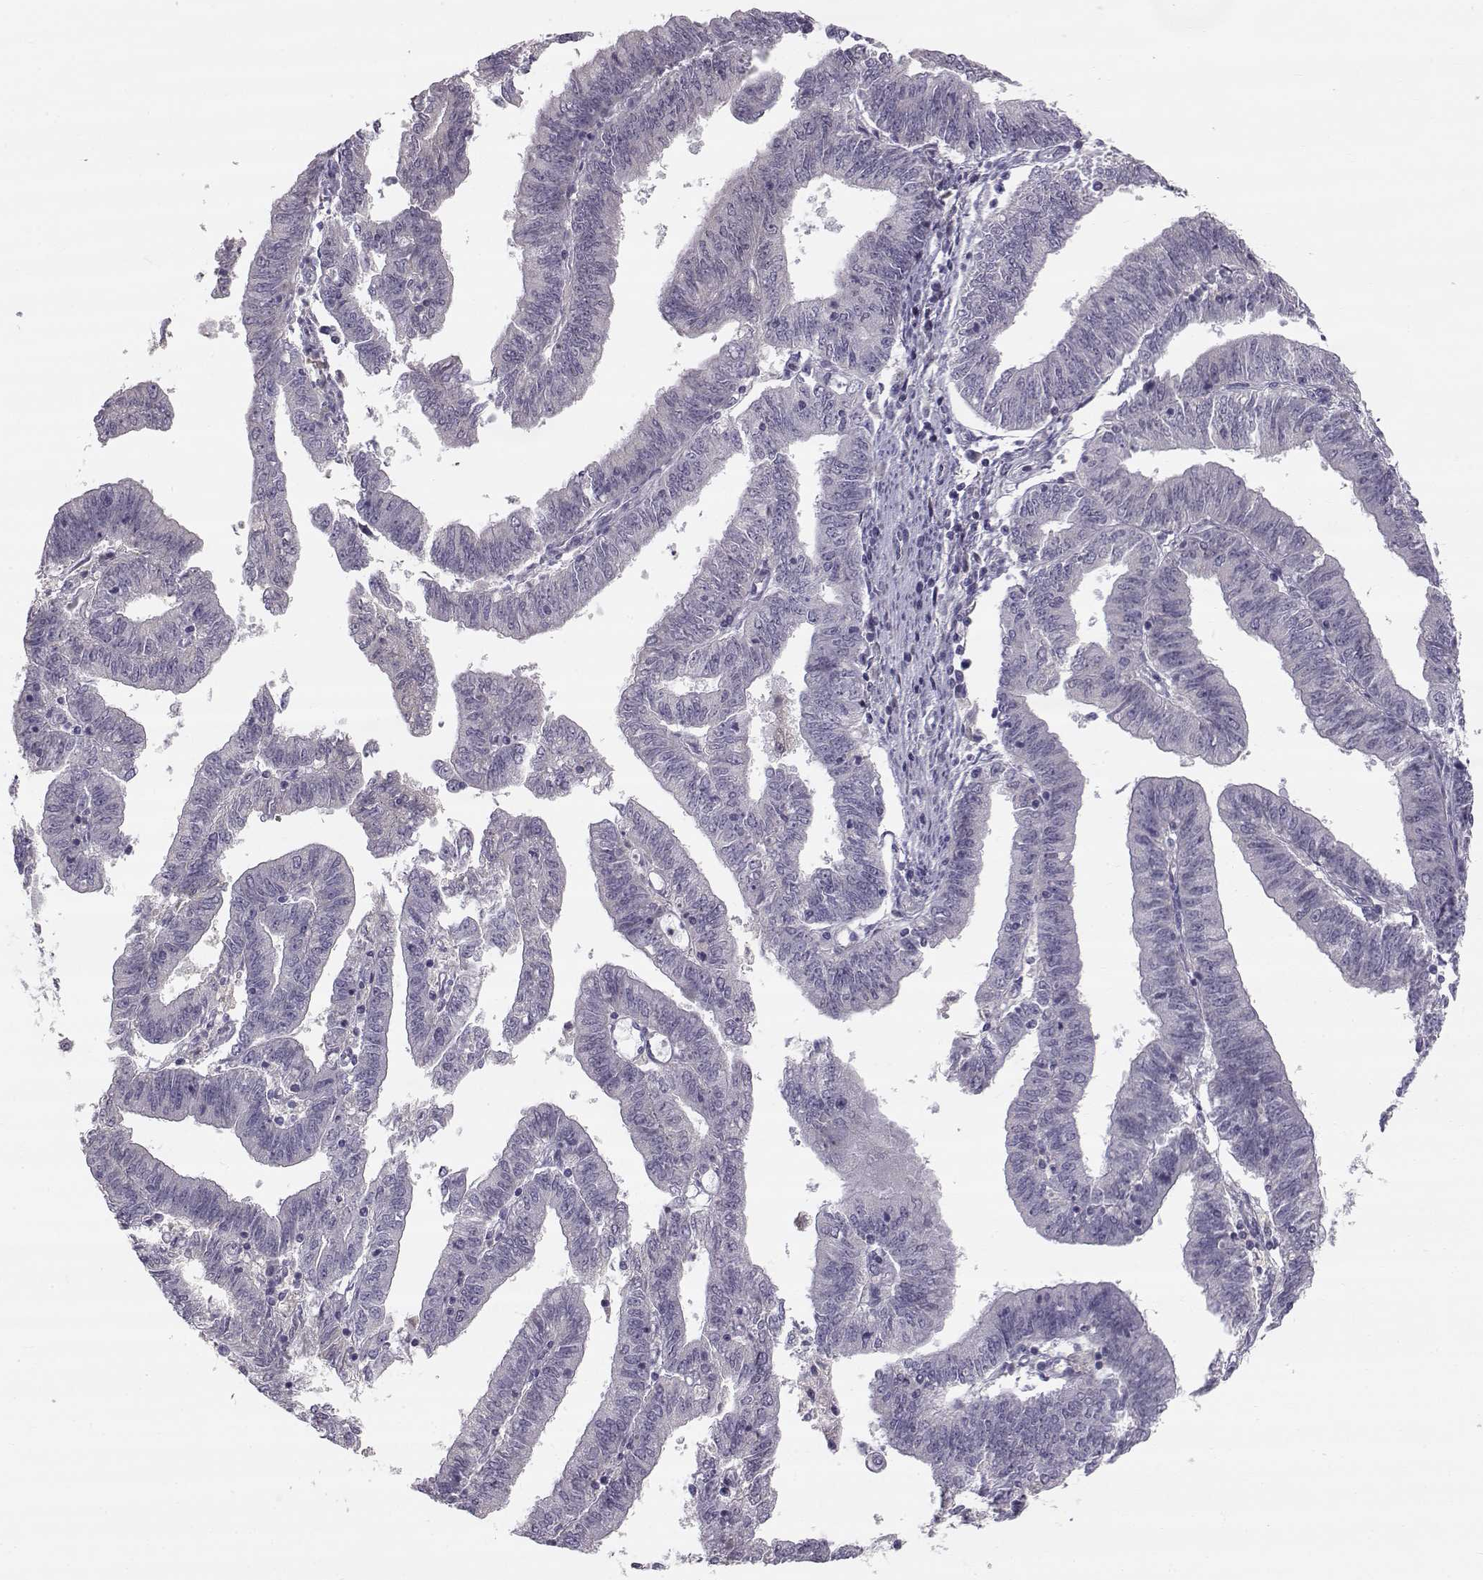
{"staining": {"intensity": "moderate", "quantity": "<25%", "location": "cytoplasmic/membranous"}, "tissue": "endometrial cancer", "cell_type": "Tumor cells", "image_type": "cancer", "snomed": [{"axis": "morphology", "description": "Adenocarcinoma, NOS"}, {"axis": "topography", "description": "Endometrium"}], "caption": "Immunohistochemical staining of human endometrial cancer exhibits low levels of moderate cytoplasmic/membranous staining in about <25% of tumor cells.", "gene": "ACSL6", "patient": {"sex": "female", "age": 82}}